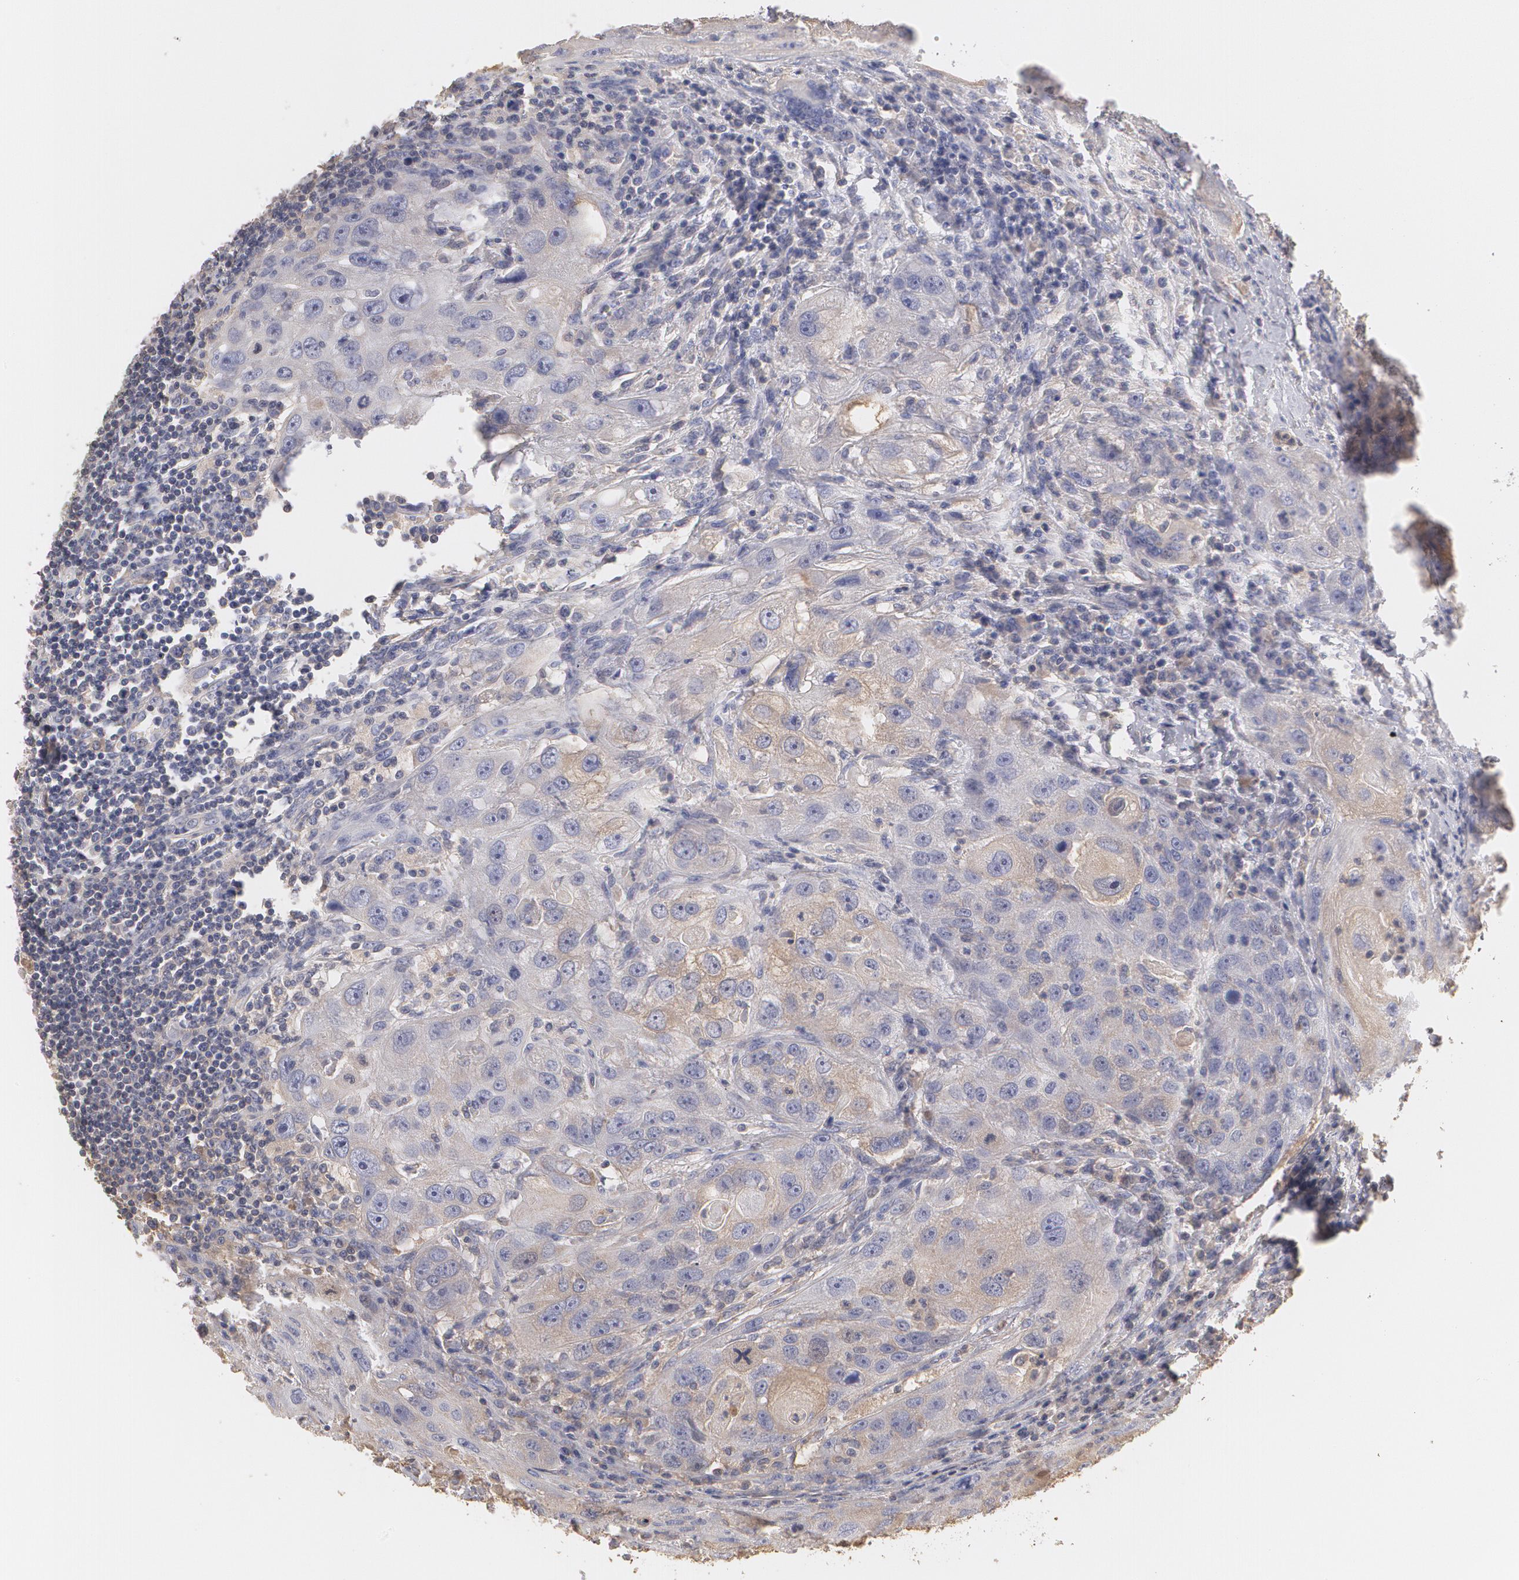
{"staining": {"intensity": "weak", "quantity": "25%-75%", "location": "cytoplasmic/membranous"}, "tissue": "head and neck cancer", "cell_type": "Tumor cells", "image_type": "cancer", "snomed": [{"axis": "morphology", "description": "Squamous cell carcinoma, NOS"}, {"axis": "topography", "description": "Head-Neck"}], "caption": "Head and neck cancer stained for a protein reveals weak cytoplasmic/membranous positivity in tumor cells.", "gene": "SERPINA1", "patient": {"sex": "male", "age": 64}}